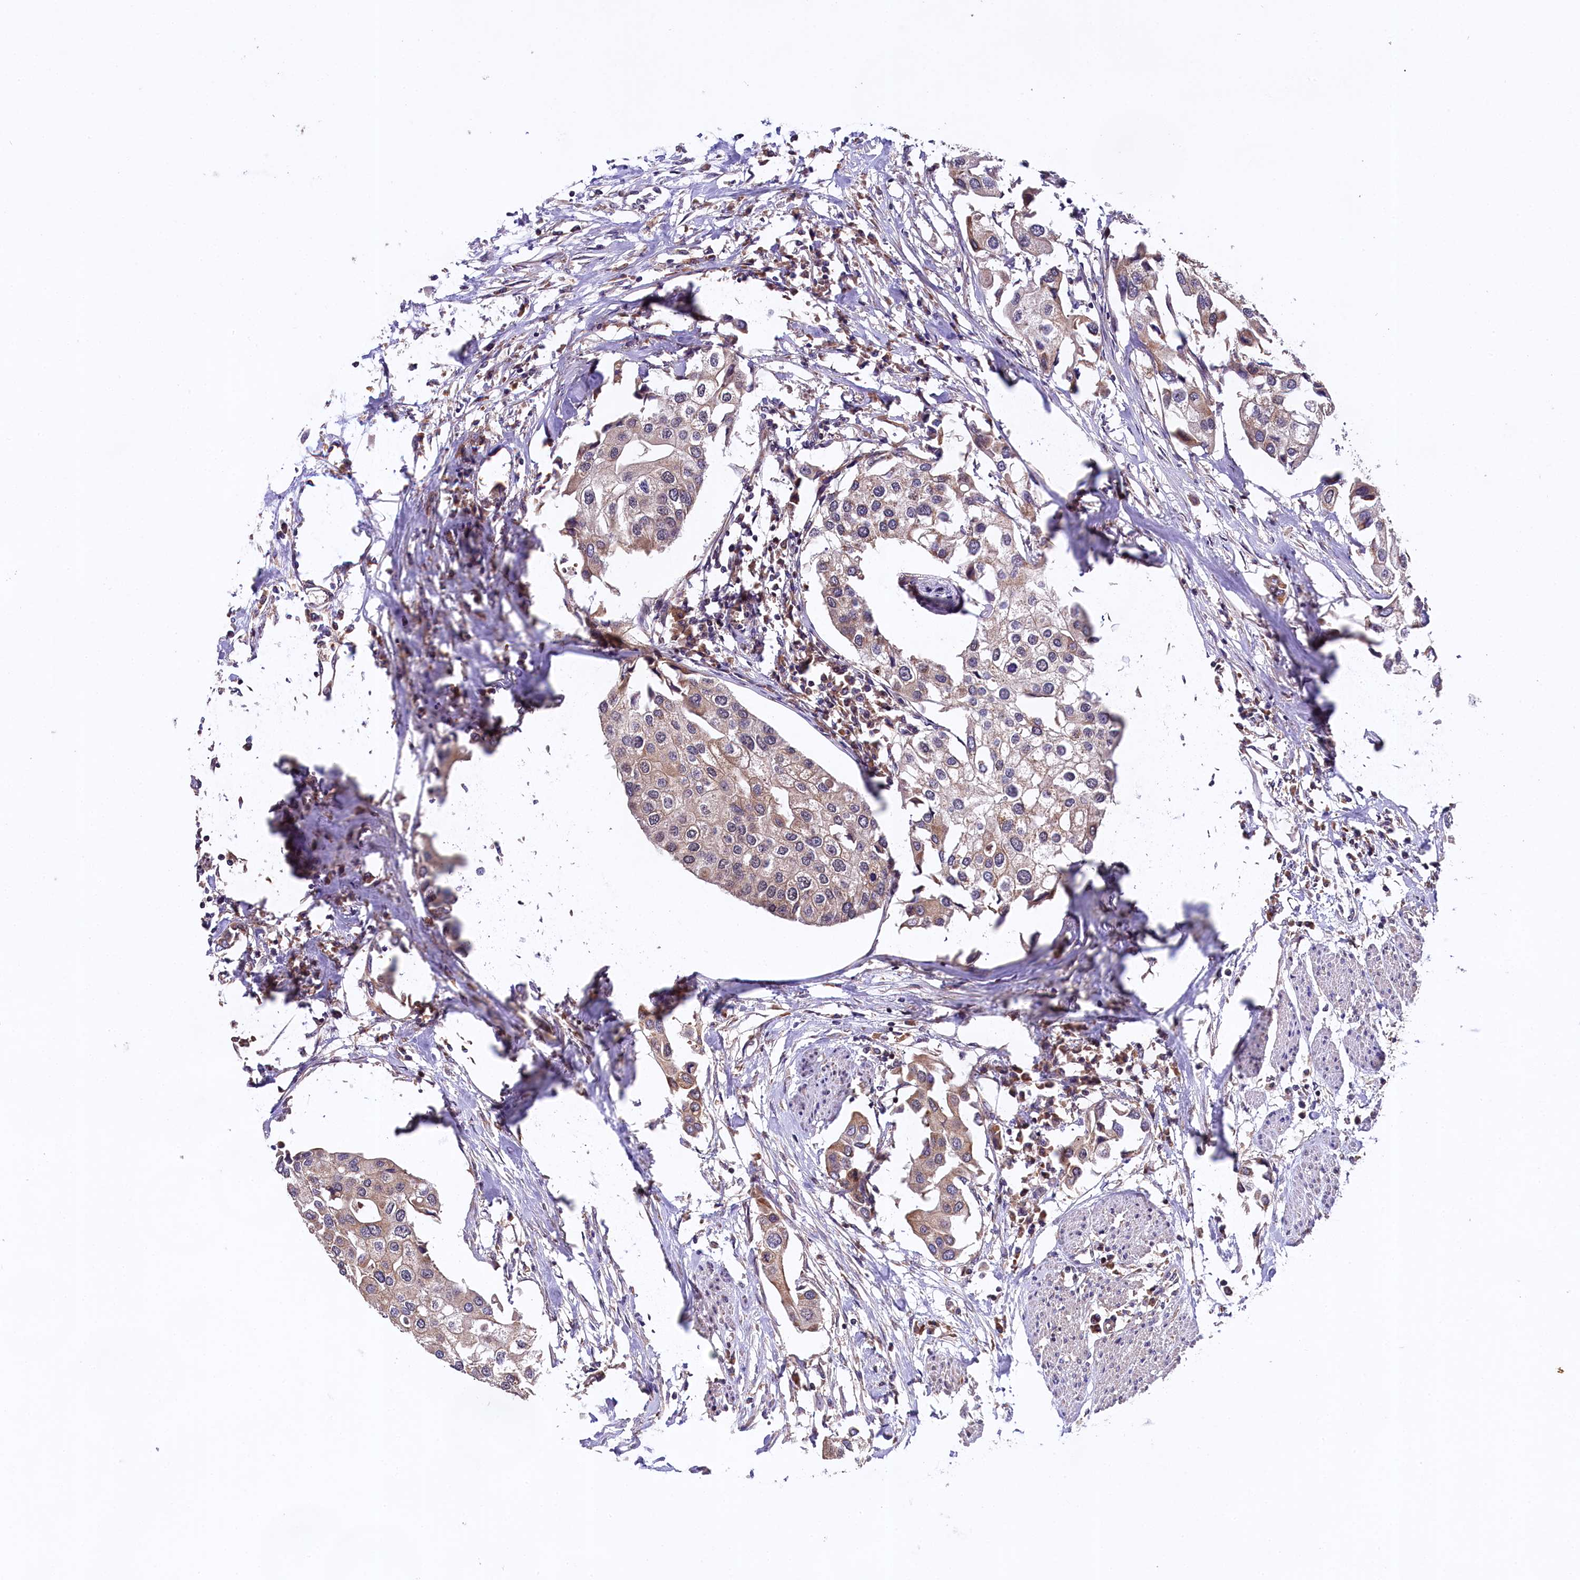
{"staining": {"intensity": "weak", "quantity": "25%-75%", "location": "cytoplasmic/membranous"}, "tissue": "urothelial cancer", "cell_type": "Tumor cells", "image_type": "cancer", "snomed": [{"axis": "morphology", "description": "Urothelial carcinoma, High grade"}, {"axis": "topography", "description": "Urinary bladder"}], "caption": "The image exhibits immunohistochemical staining of urothelial cancer. There is weak cytoplasmic/membranous expression is seen in about 25%-75% of tumor cells. (IHC, brightfield microscopy, high magnification).", "gene": "DOHH", "patient": {"sex": "male", "age": 64}}